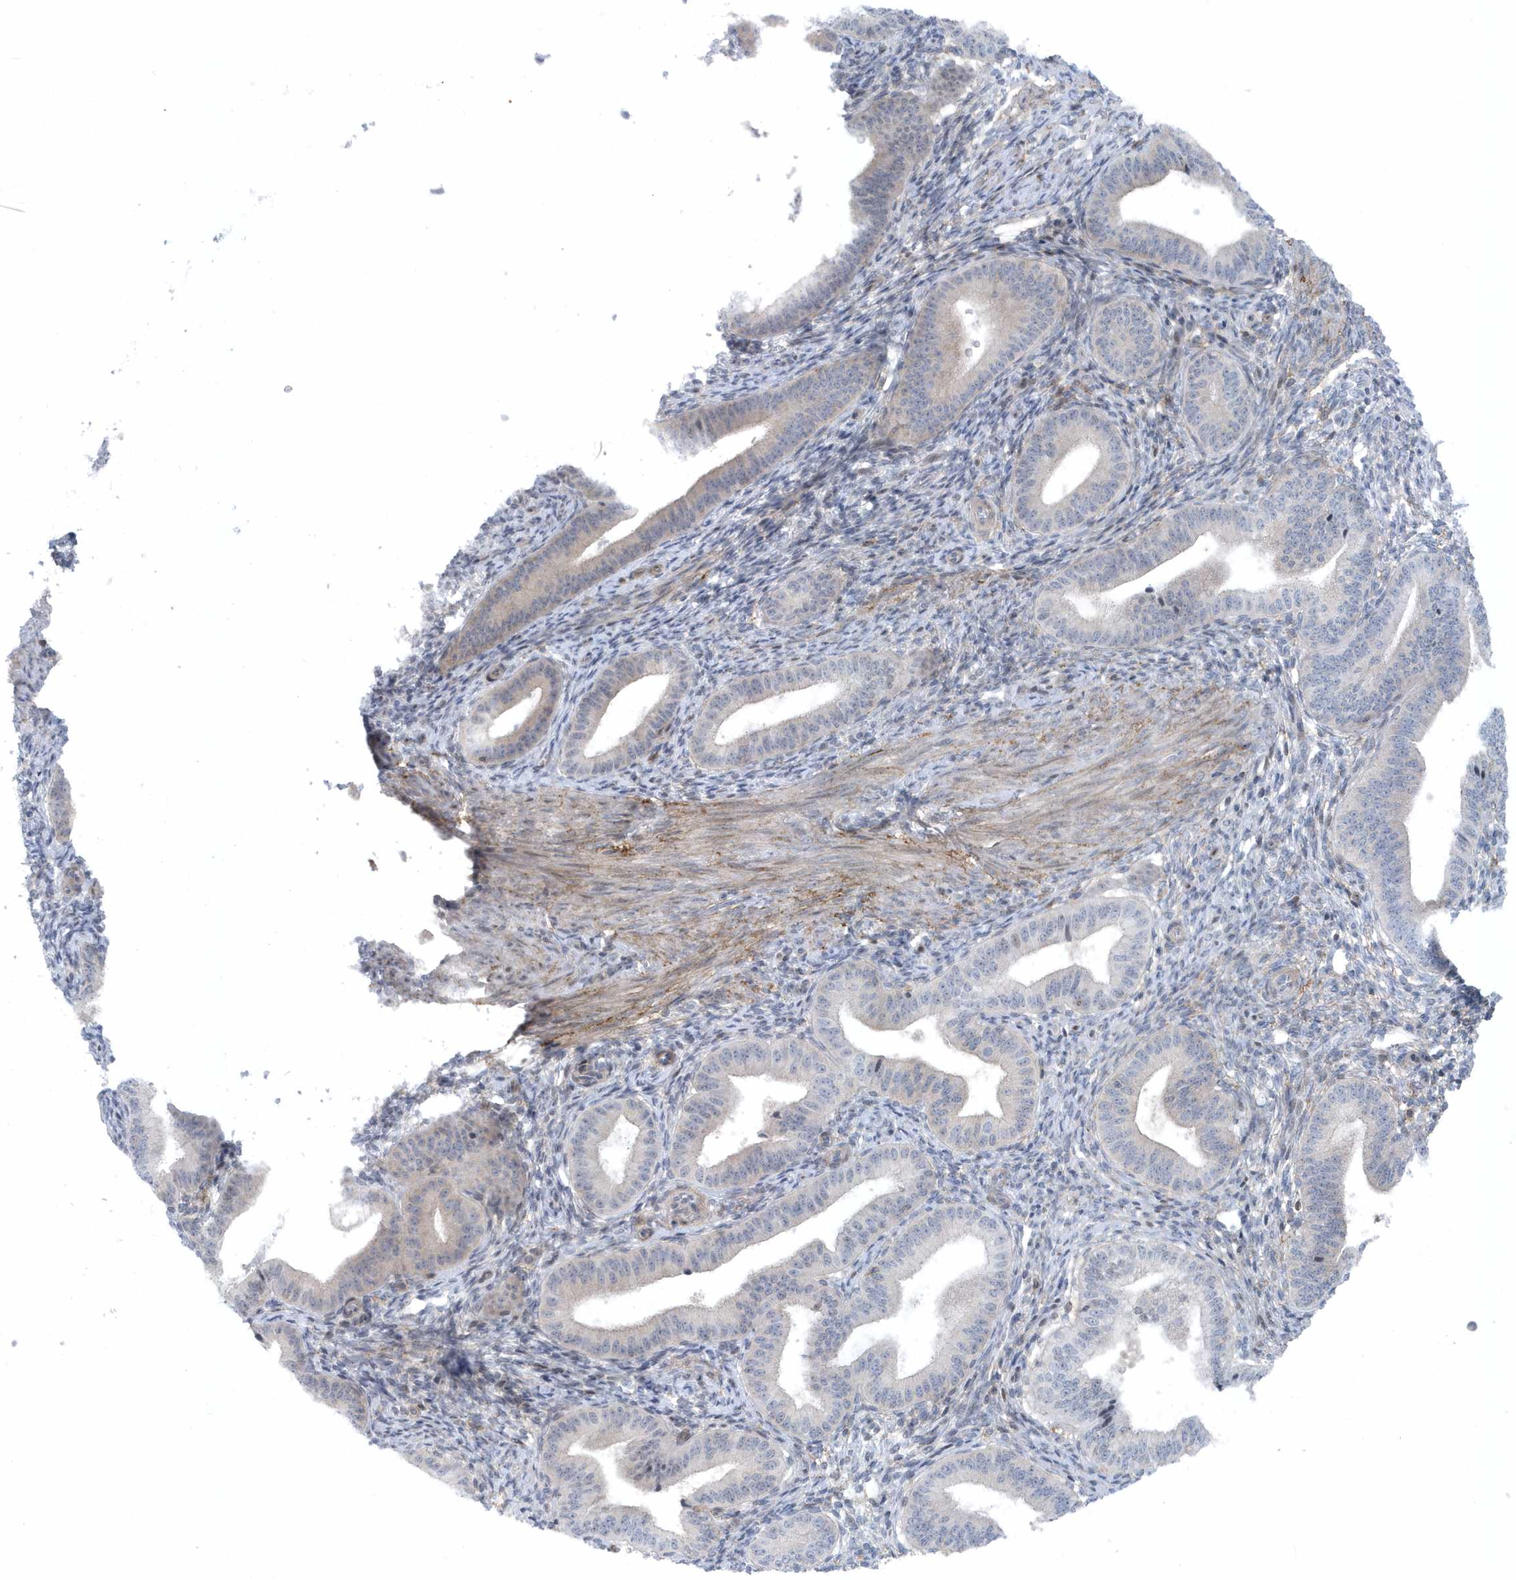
{"staining": {"intensity": "weak", "quantity": "<25%", "location": "cytoplasmic/membranous"}, "tissue": "endometrium", "cell_type": "Cells in endometrial stroma", "image_type": "normal", "snomed": [{"axis": "morphology", "description": "Normal tissue, NOS"}, {"axis": "topography", "description": "Endometrium"}], "caption": "This is an IHC histopathology image of benign human endometrium. There is no expression in cells in endometrial stroma.", "gene": "CACNB2", "patient": {"sex": "female", "age": 39}}